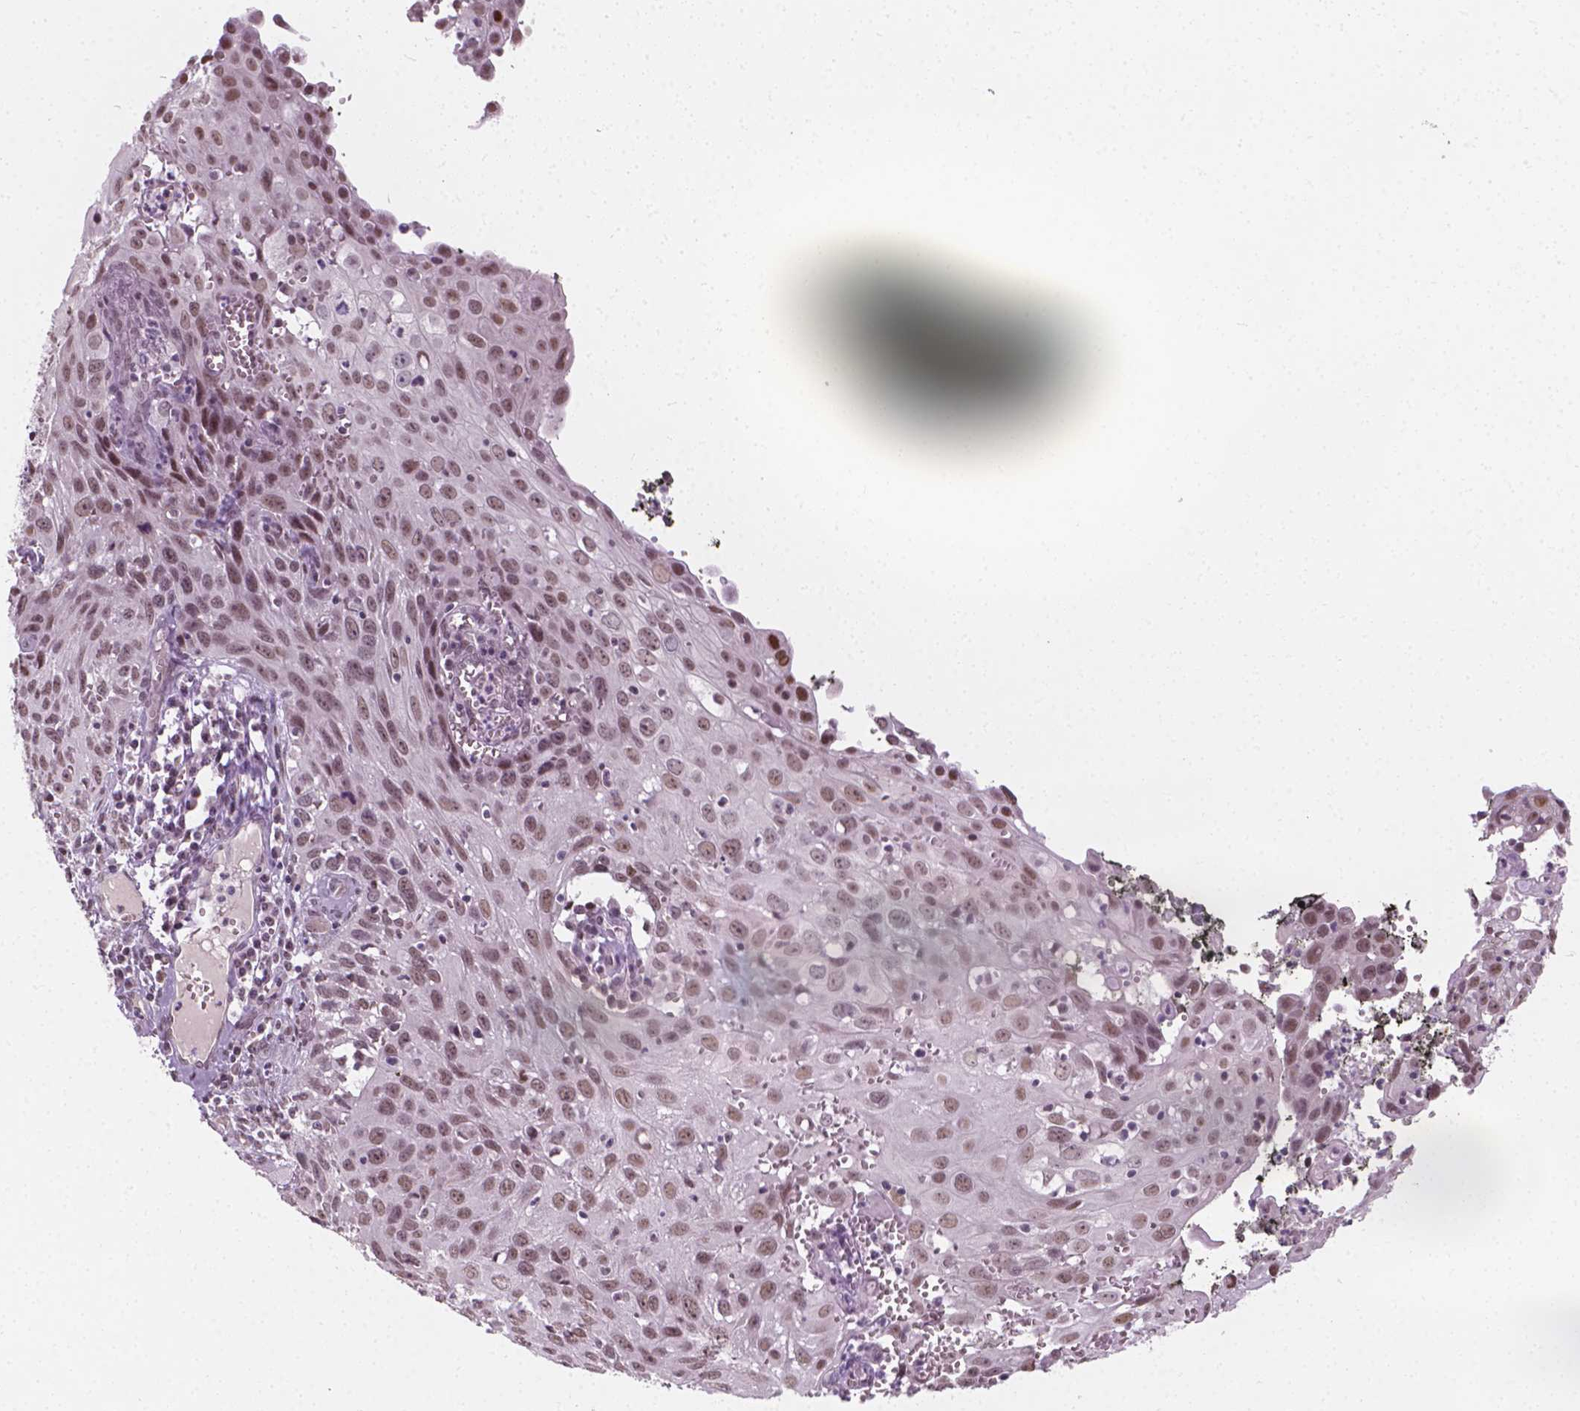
{"staining": {"intensity": "weak", "quantity": ">75%", "location": "nuclear"}, "tissue": "cervical cancer", "cell_type": "Tumor cells", "image_type": "cancer", "snomed": [{"axis": "morphology", "description": "Squamous cell carcinoma, NOS"}, {"axis": "topography", "description": "Cervix"}], "caption": "Protein expression analysis of human squamous cell carcinoma (cervical) reveals weak nuclear expression in about >75% of tumor cells.", "gene": "CDKN1C", "patient": {"sex": "female", "age": 38}}